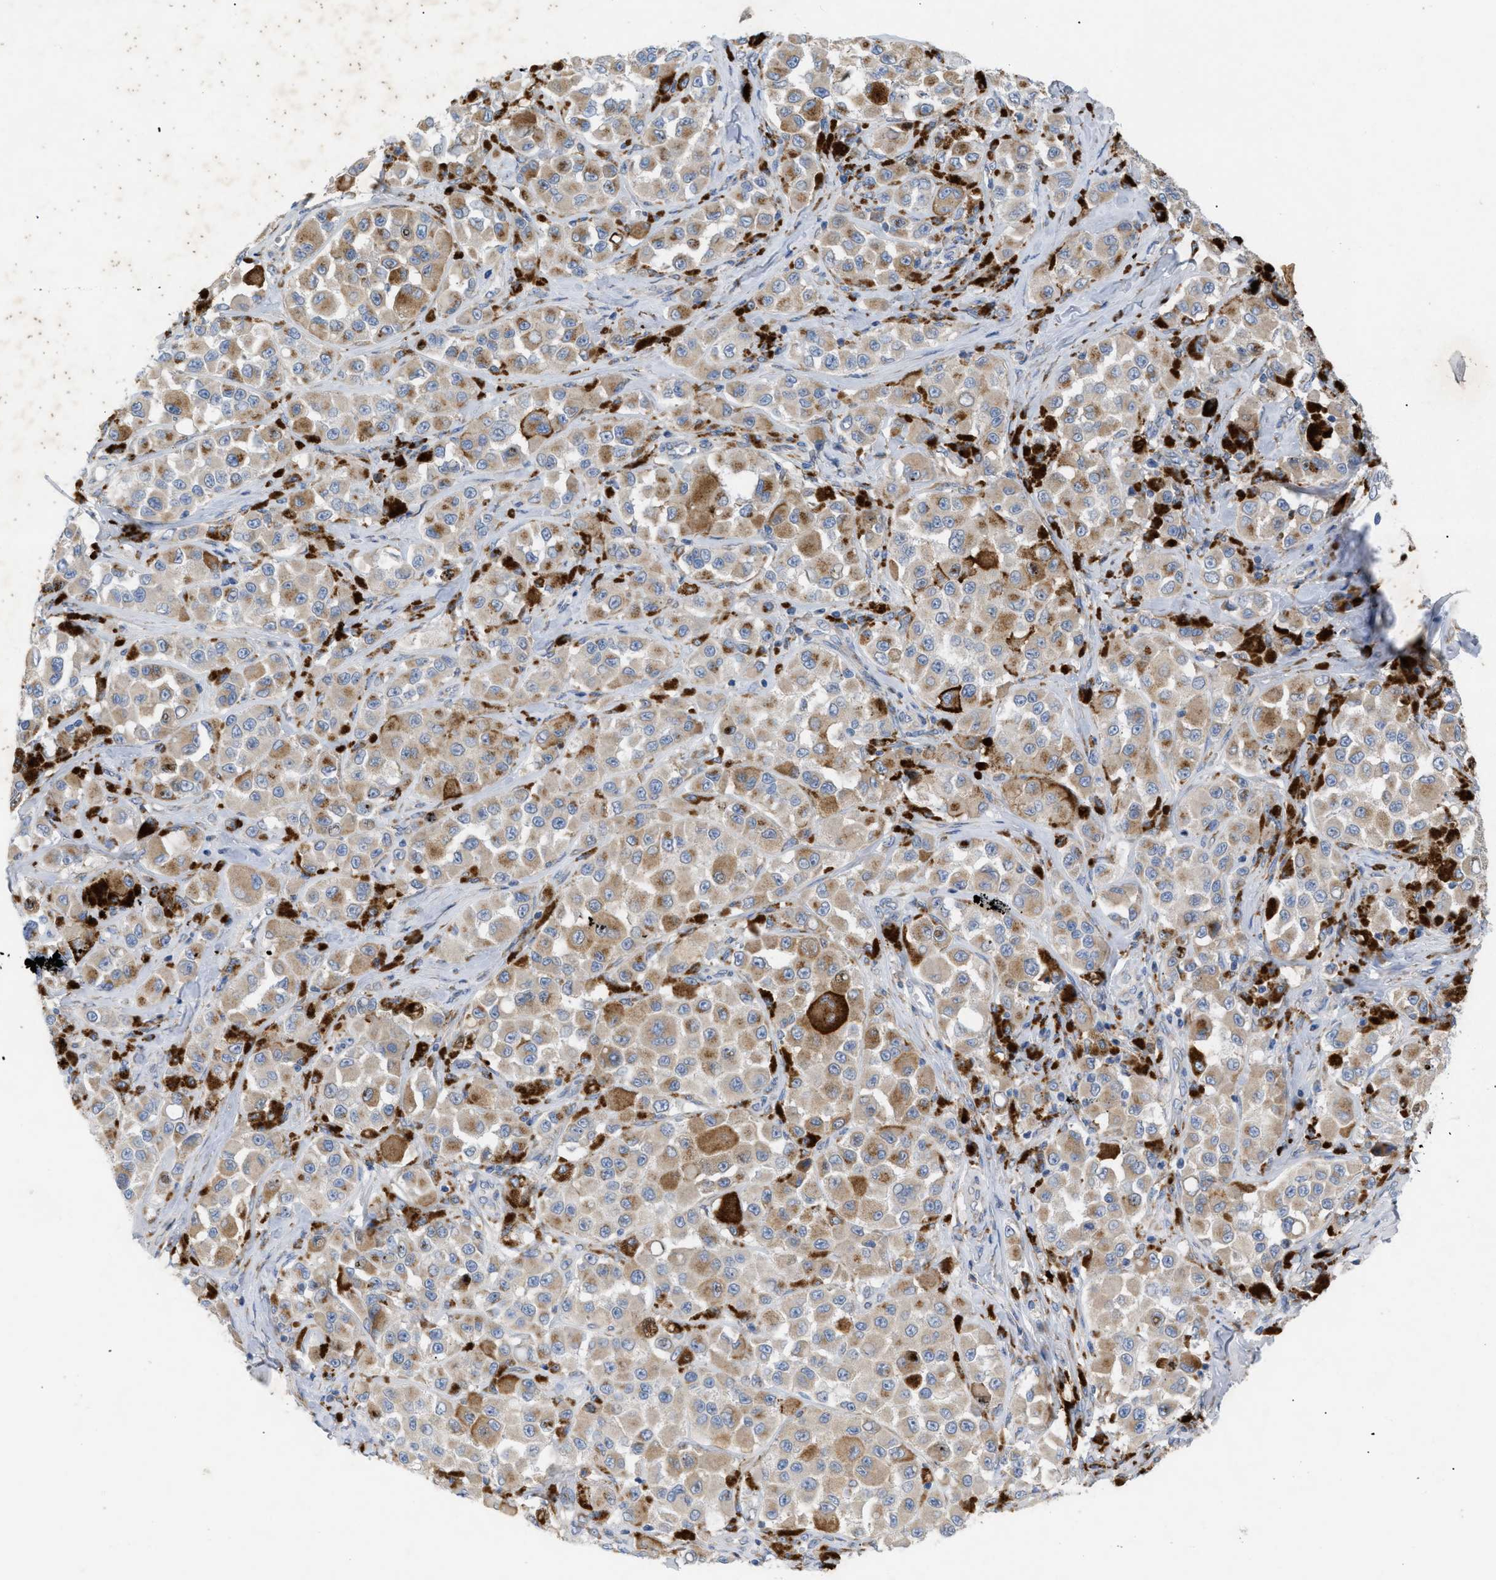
{"staining": {"intensity": "moderate", "quantity": ">75%", "location": "cytoplasmic/membranous"}, "tissue": "melanoma", "cell_type": "Tumor cells", "image_type": "cancer", "snomed": [{"axis": "morphology", "description": "Malignant melanoma, NOS"}, {"axis": "topography", "description": "Skin"}], "caption": "The histopathology image reveals a brown stain indicating the presence of a protein in the cytoplasmic/membranous of tumor cells in melanoma. The staining is performed using DAB (3,3'-diaminobenzidine) brown chromogen to label protein expression. The nuclei are counter-stained blue using hematoxylin.", "gene": "SLC50A1", "patient": {"sex": "male", "age": 84}}